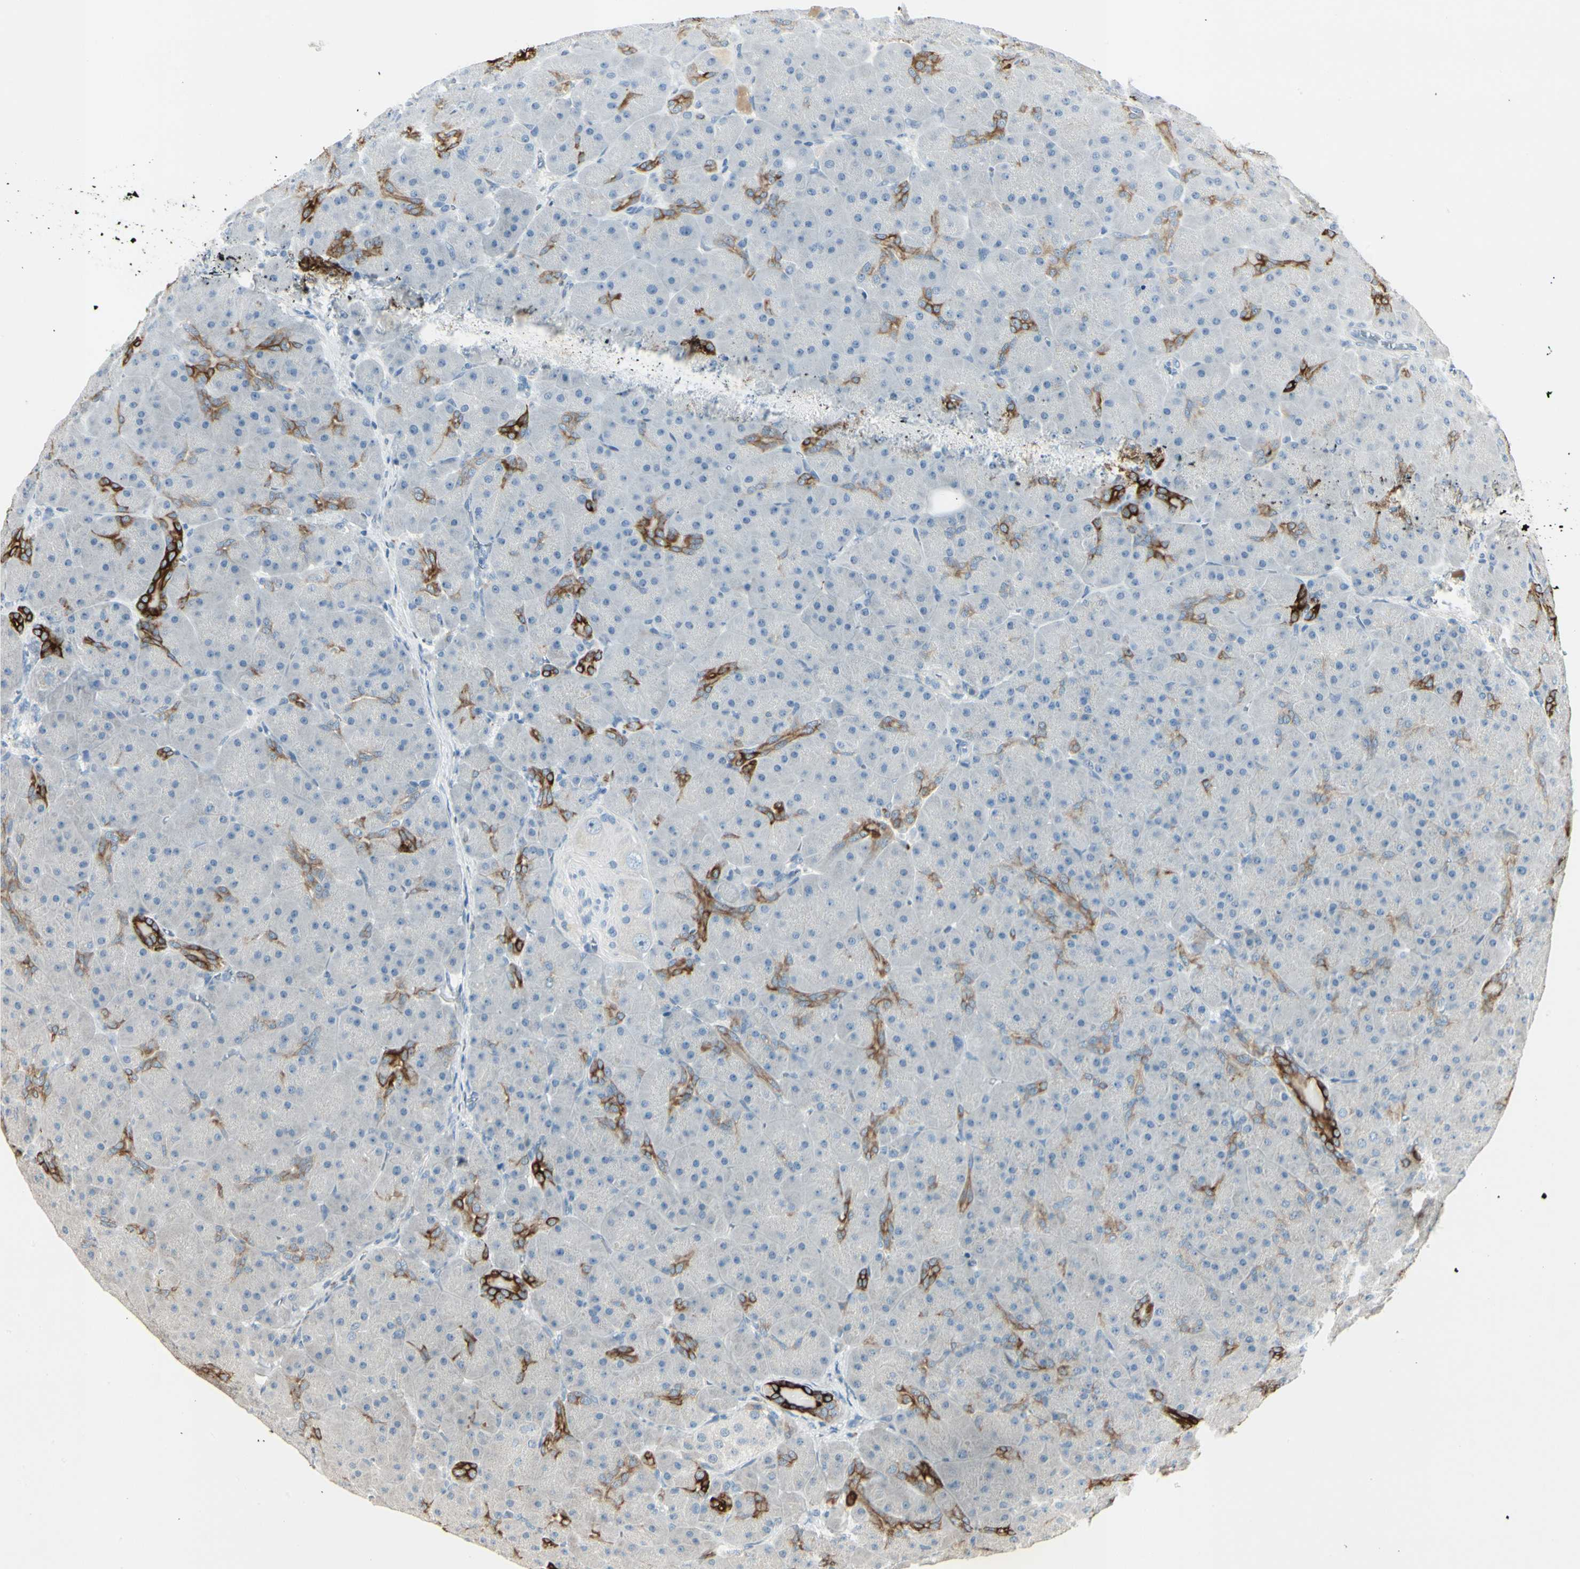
{"staining": {"intensity": "negative", "quantity": "none", "location": "none"}, "tissue": "pancreas", "cell_type": "Exocrine glandular cells", "image_type": "normal", "snomed": [{"axis": "morphology", "description": "Normal tissue, NOS"}, {"axis": "topography", "description": "Pancreas"}], "caption": "IHC micrograph of unremarkable pancreas: pancreas stained with DAB shows no significant protein staining in exocrine glandular cells.", "gene": "SKIL", "patient": {"sex": "male", "age": 66}}